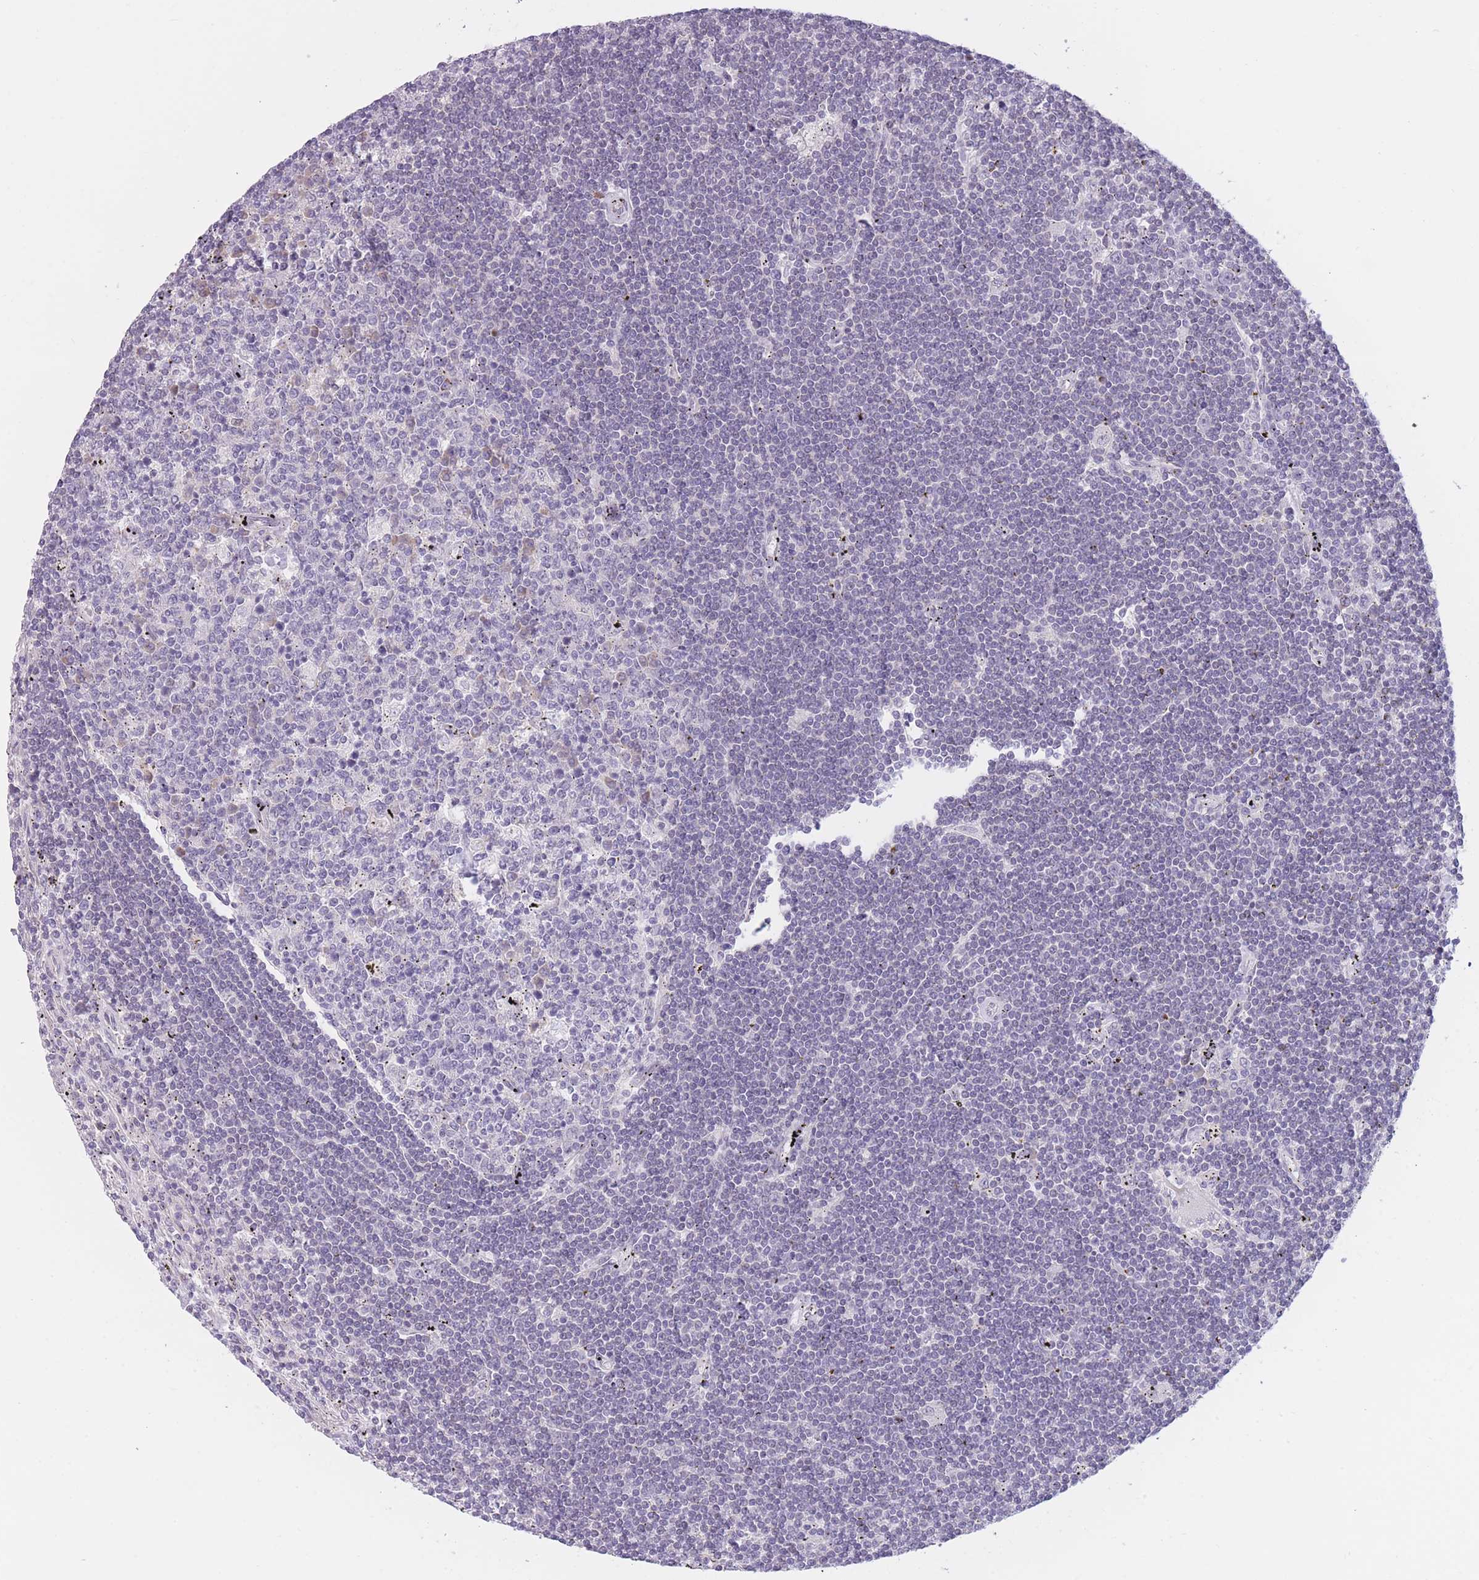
{"staining": {"intensity": "negative", "quantity": "none", "location": "none"}, "tissue": "lymphoma", "cell_type": "Tumor cells", "image_type": "cancer", "snomed": [{"axis": "morphology", "description": "Malignant lymphoma, non-Hodgkin's type, Low grade"}, {"axis": "topography", "description": "Spleen"}], "caption": "DAB immunohistochemical staining of malignant lymphoma, non-Hodgkin's type (low-grade) displays no significant staining in tumor cells. (Immunohistochemistry, brightfield microscopy, high magnification).", "gene": "COL27A1", "patient": {"sex": "male", "age": 76}}